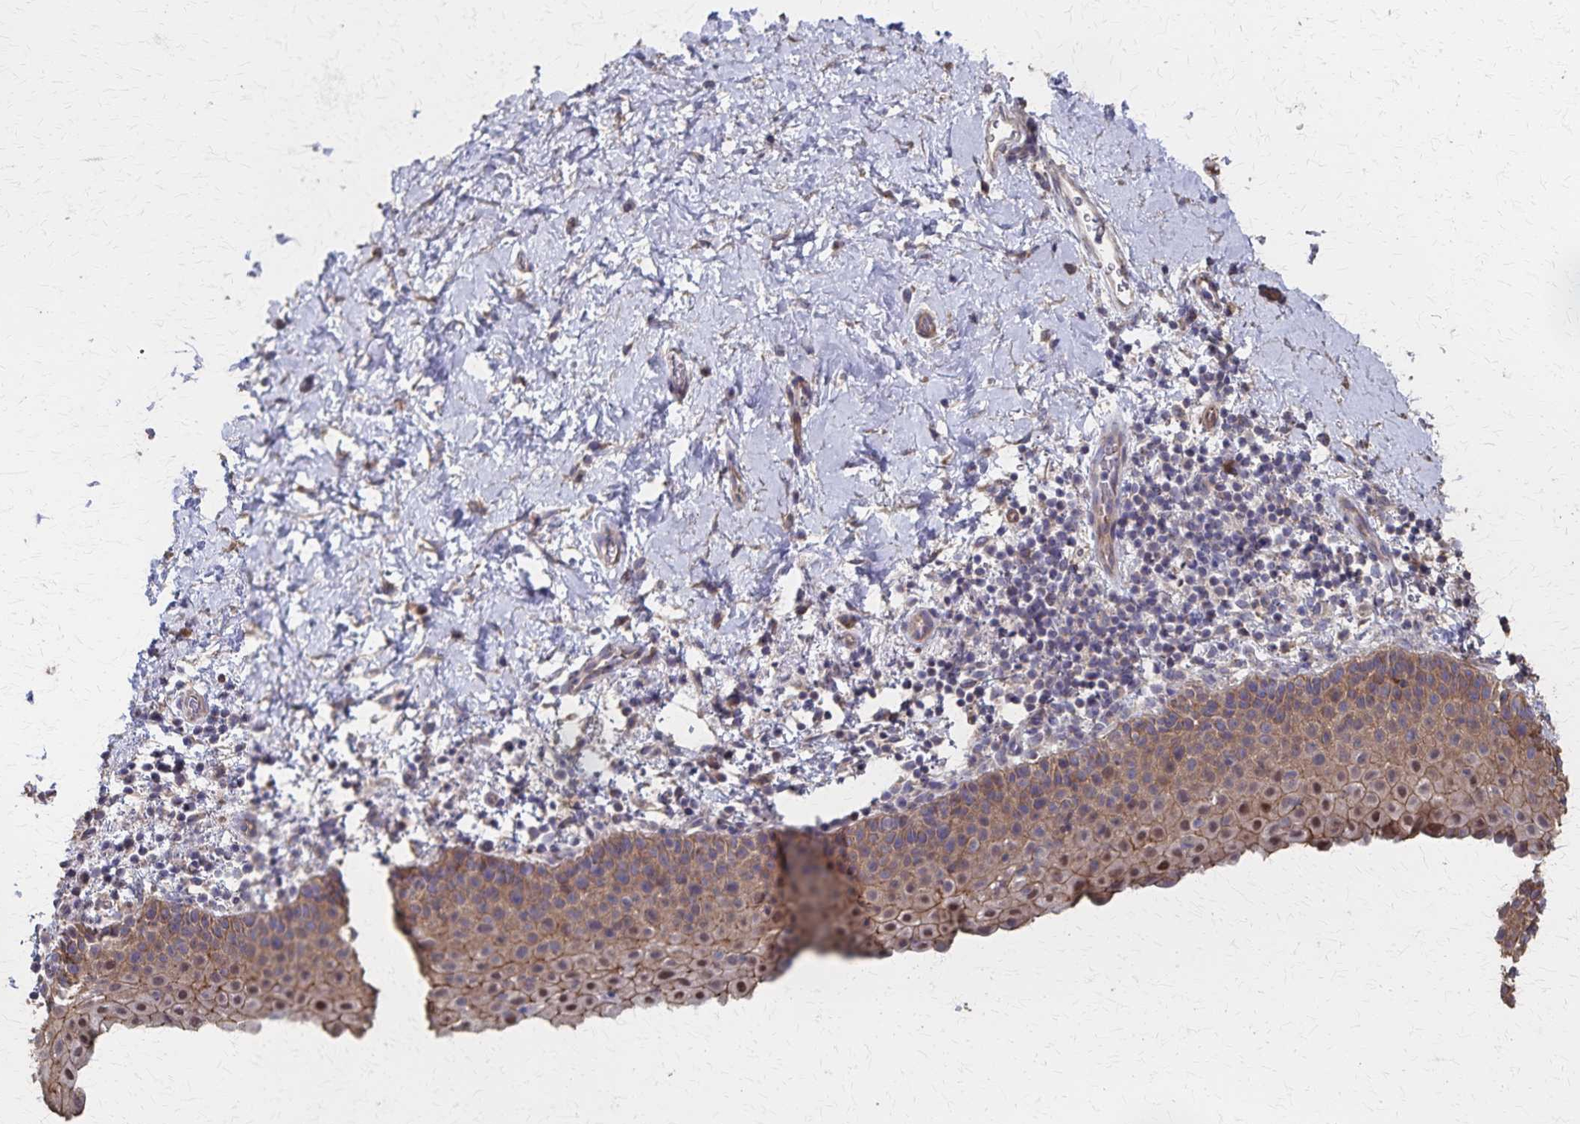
{"staining": {"intensity": "moderate", "quantity": ">75%", "location": "cytoplasmic/membranous,nuclear"}, "tissue": "vagina", "cell_type": "Squamous epithelial cells", "image_type": "normal", "snomed": [{"axis": "morphology", "description": "Normal tissue, NOS"}, {"axis": "topography", "description": "Vagina"}], "caption": "Immunohistochemical staining of normal vagina displays moderate cytoplasmic/membranous,nuclear protein expression in approximately >75% of squamous epithelial cells. (DAB = brown stain, brightfield microscopy at high magnification).", "gene": "PGAP2", "patient": {"sex": "female", "age": 61}}